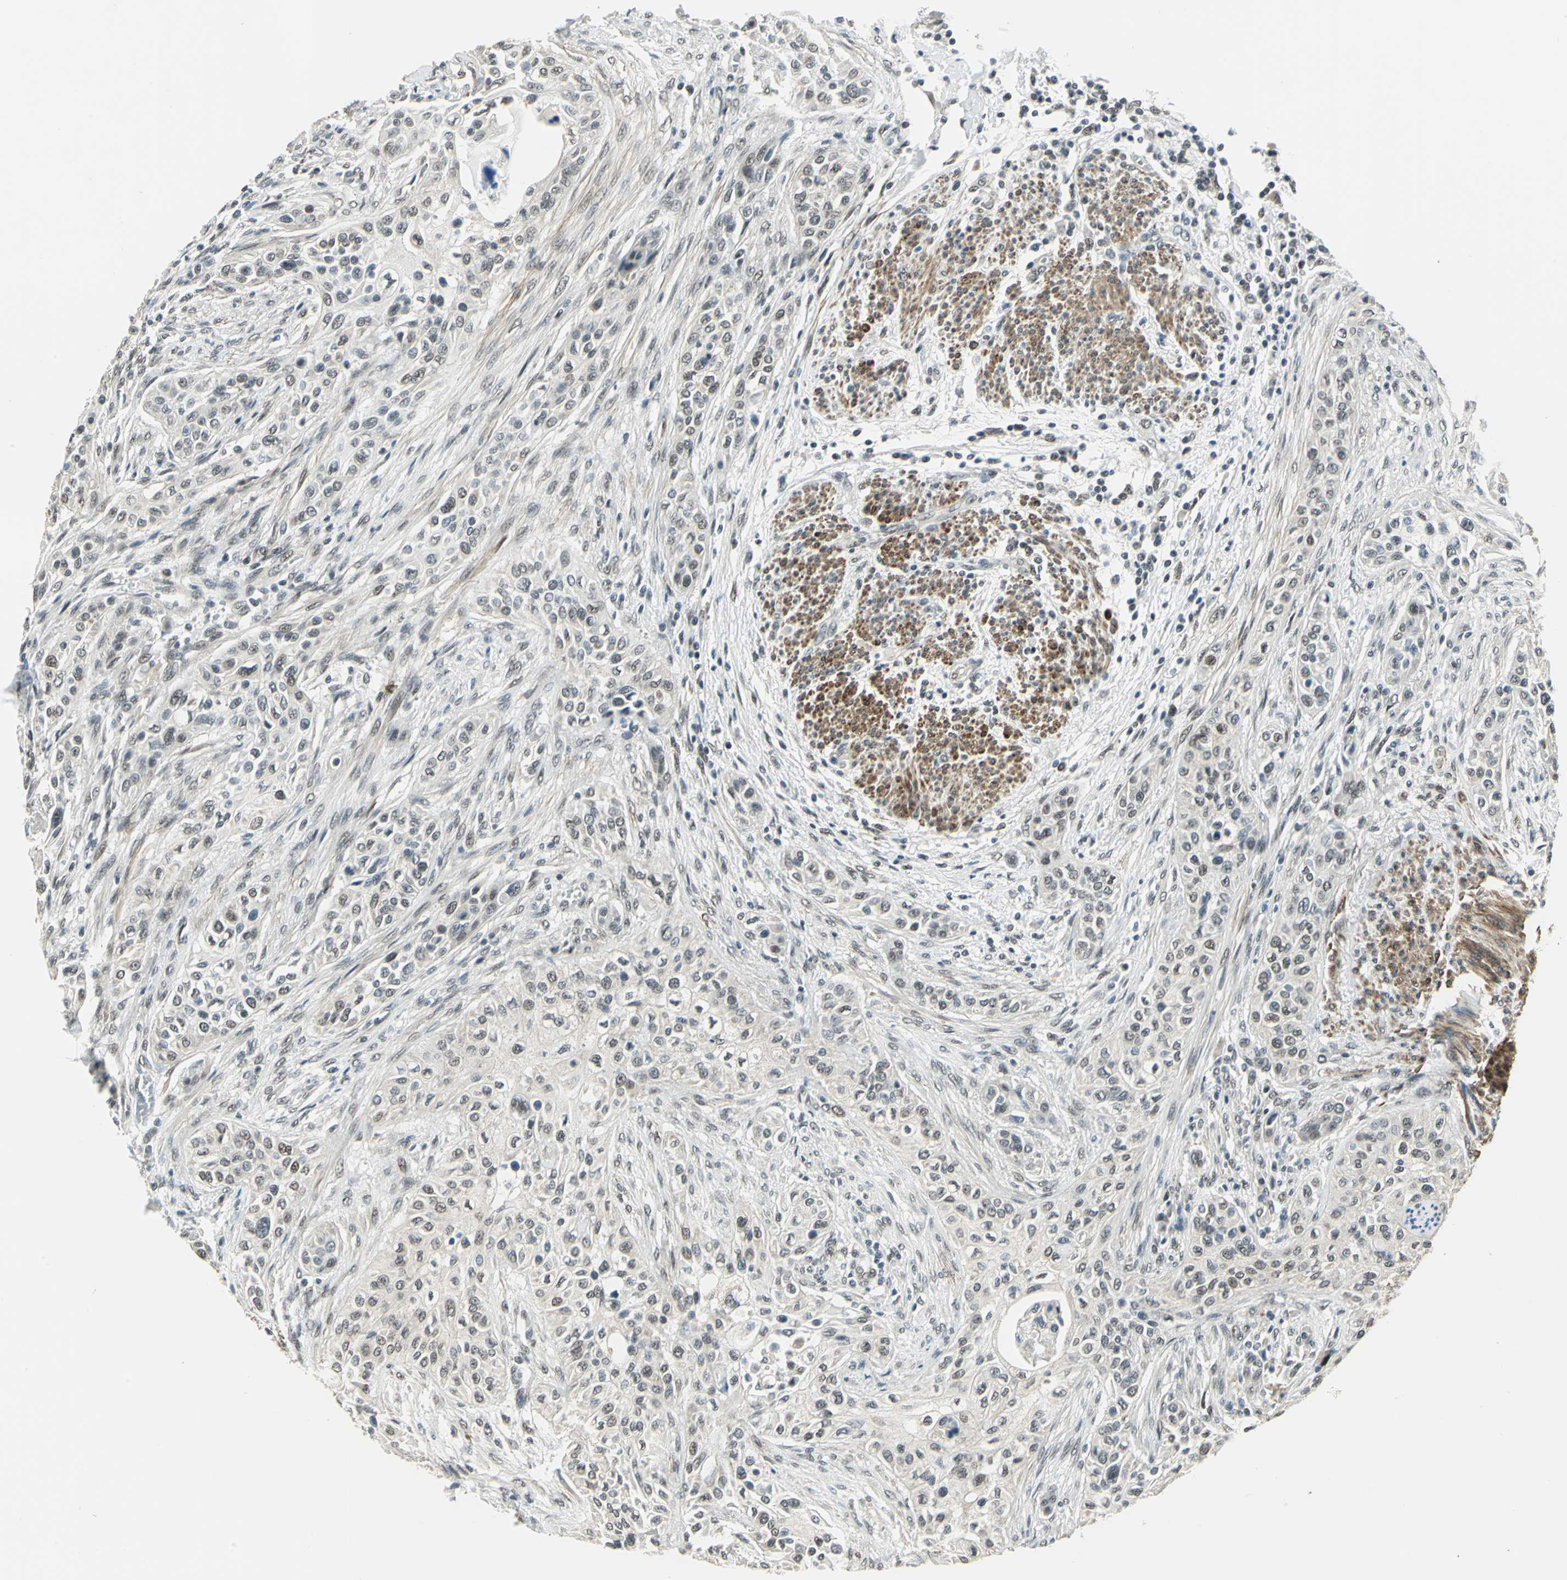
{"staining": {"intensity": "weak", "quantity": "<25%", "location": "cytoplasmic/membranous,nuclear"}, "tissue": "urothelial cancer", "cell_type": "Tumor cells", "image_type": "cancer", "snomed": [{"axis": "morphology", "description": "Urothelial carcinoma, High grade"}, {"axis": "topography", "description": "Urinary bladder"}], "caption": "This is an immunohistochemistry (IHC) histopathology image of high-grade urothelial carcinoma. There is no expression in tumor cells.", "gene": "MTA1", "patient": {"sex": "male", "age": 74}}